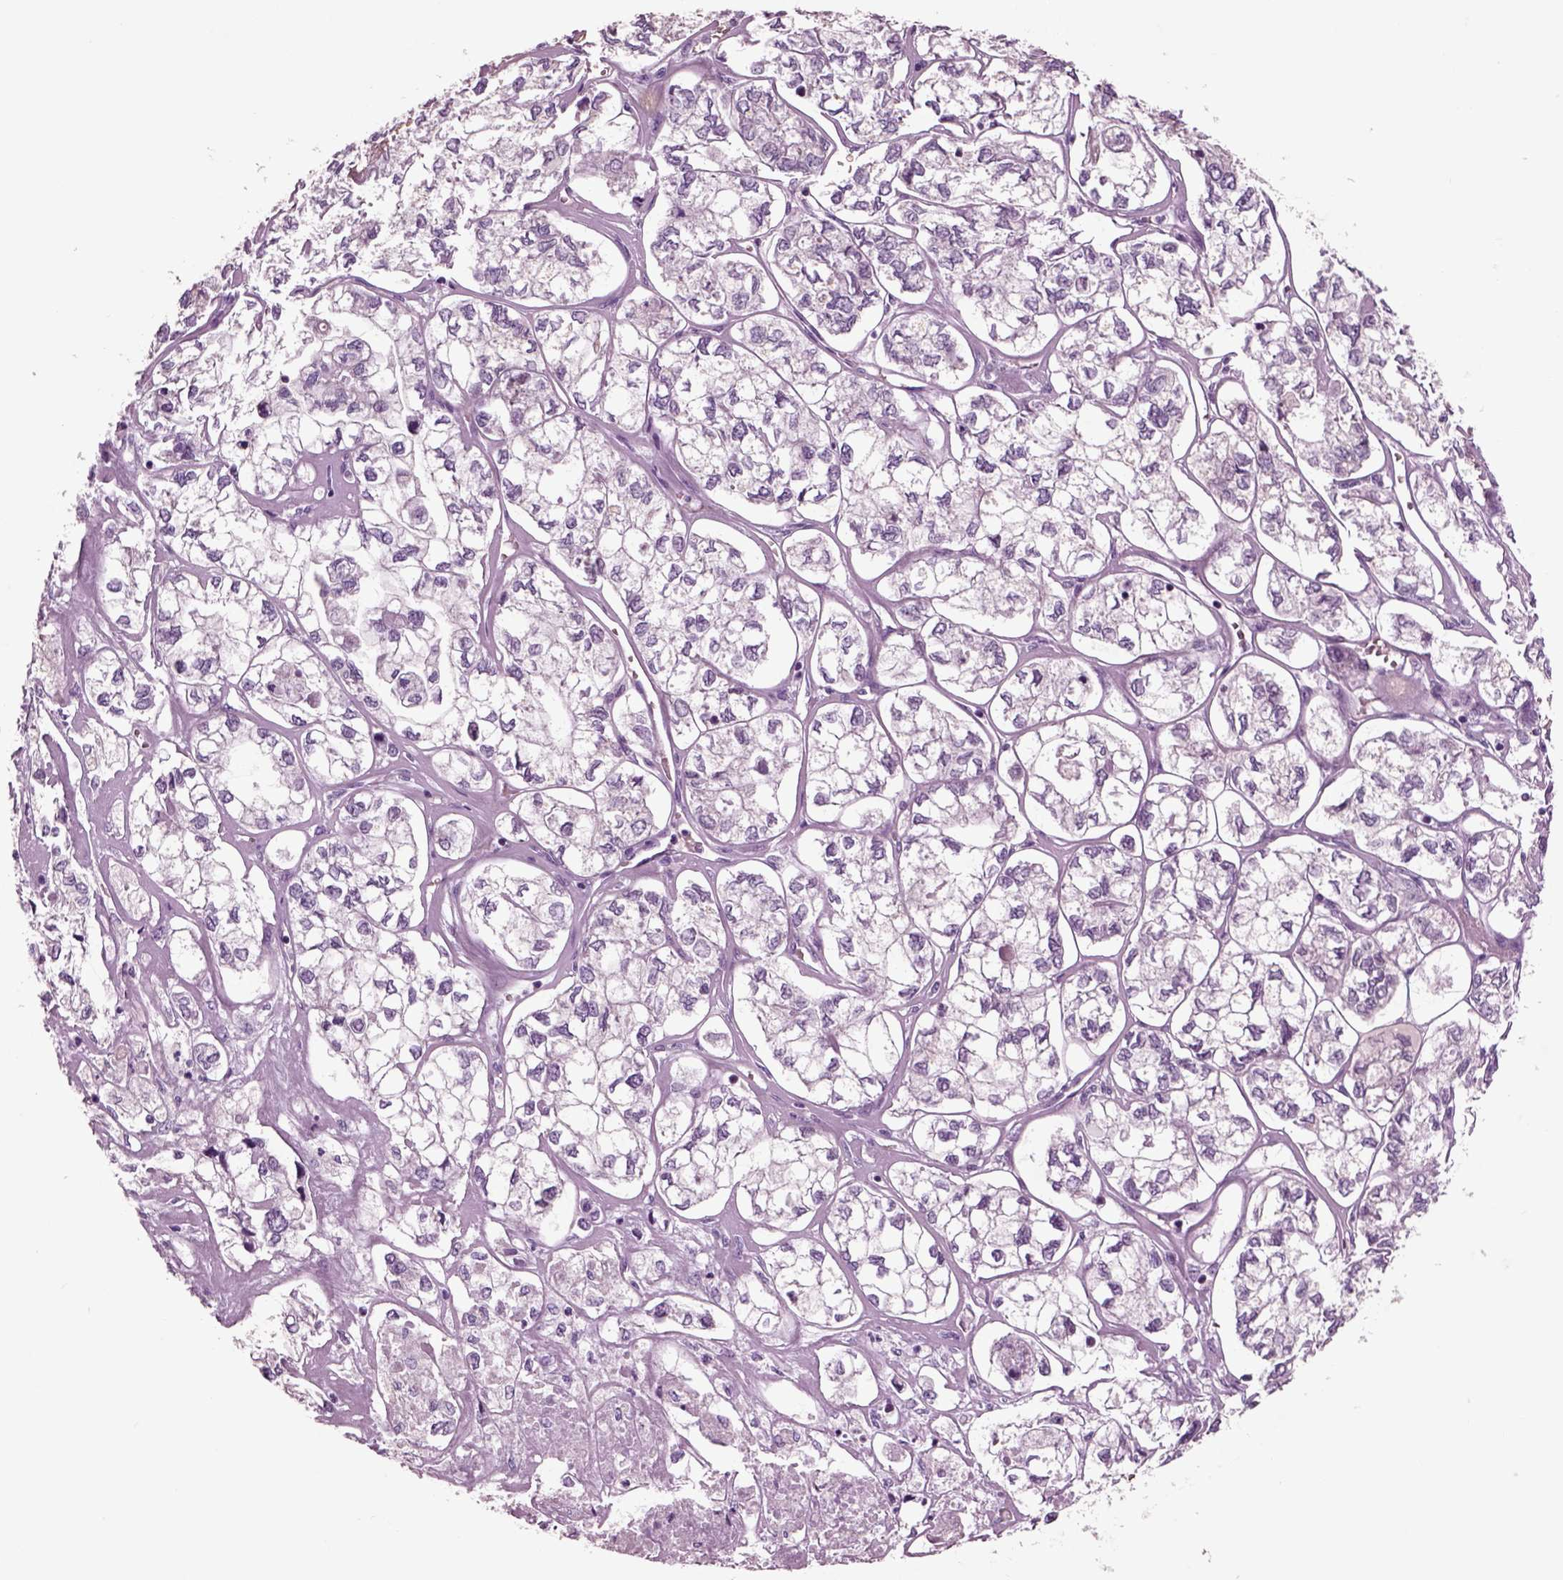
{"staining": {"intensity": "negative", "quantity": "none", "location": "none"}, "tissue": "ovarian cancer", "cell_type": "Tumor cells", "image_type": "cancer", "snomed": [{"axis": "morphology", "description": "Carcinoma, endometroid"}, {"axis": "topography", "description": "Ovary"}], "caption": "An image of ovarian cancer (endometroid carcinoma) stained for a protein reveals no brown staining in tumor cells. Brightfield microscopy of immunohistochemistry stained with DAB (brown) and hematoxylin (blue), captured at high magnification.", "gene": "CHGB", "patient": {"sex": "female", "age": 64}}